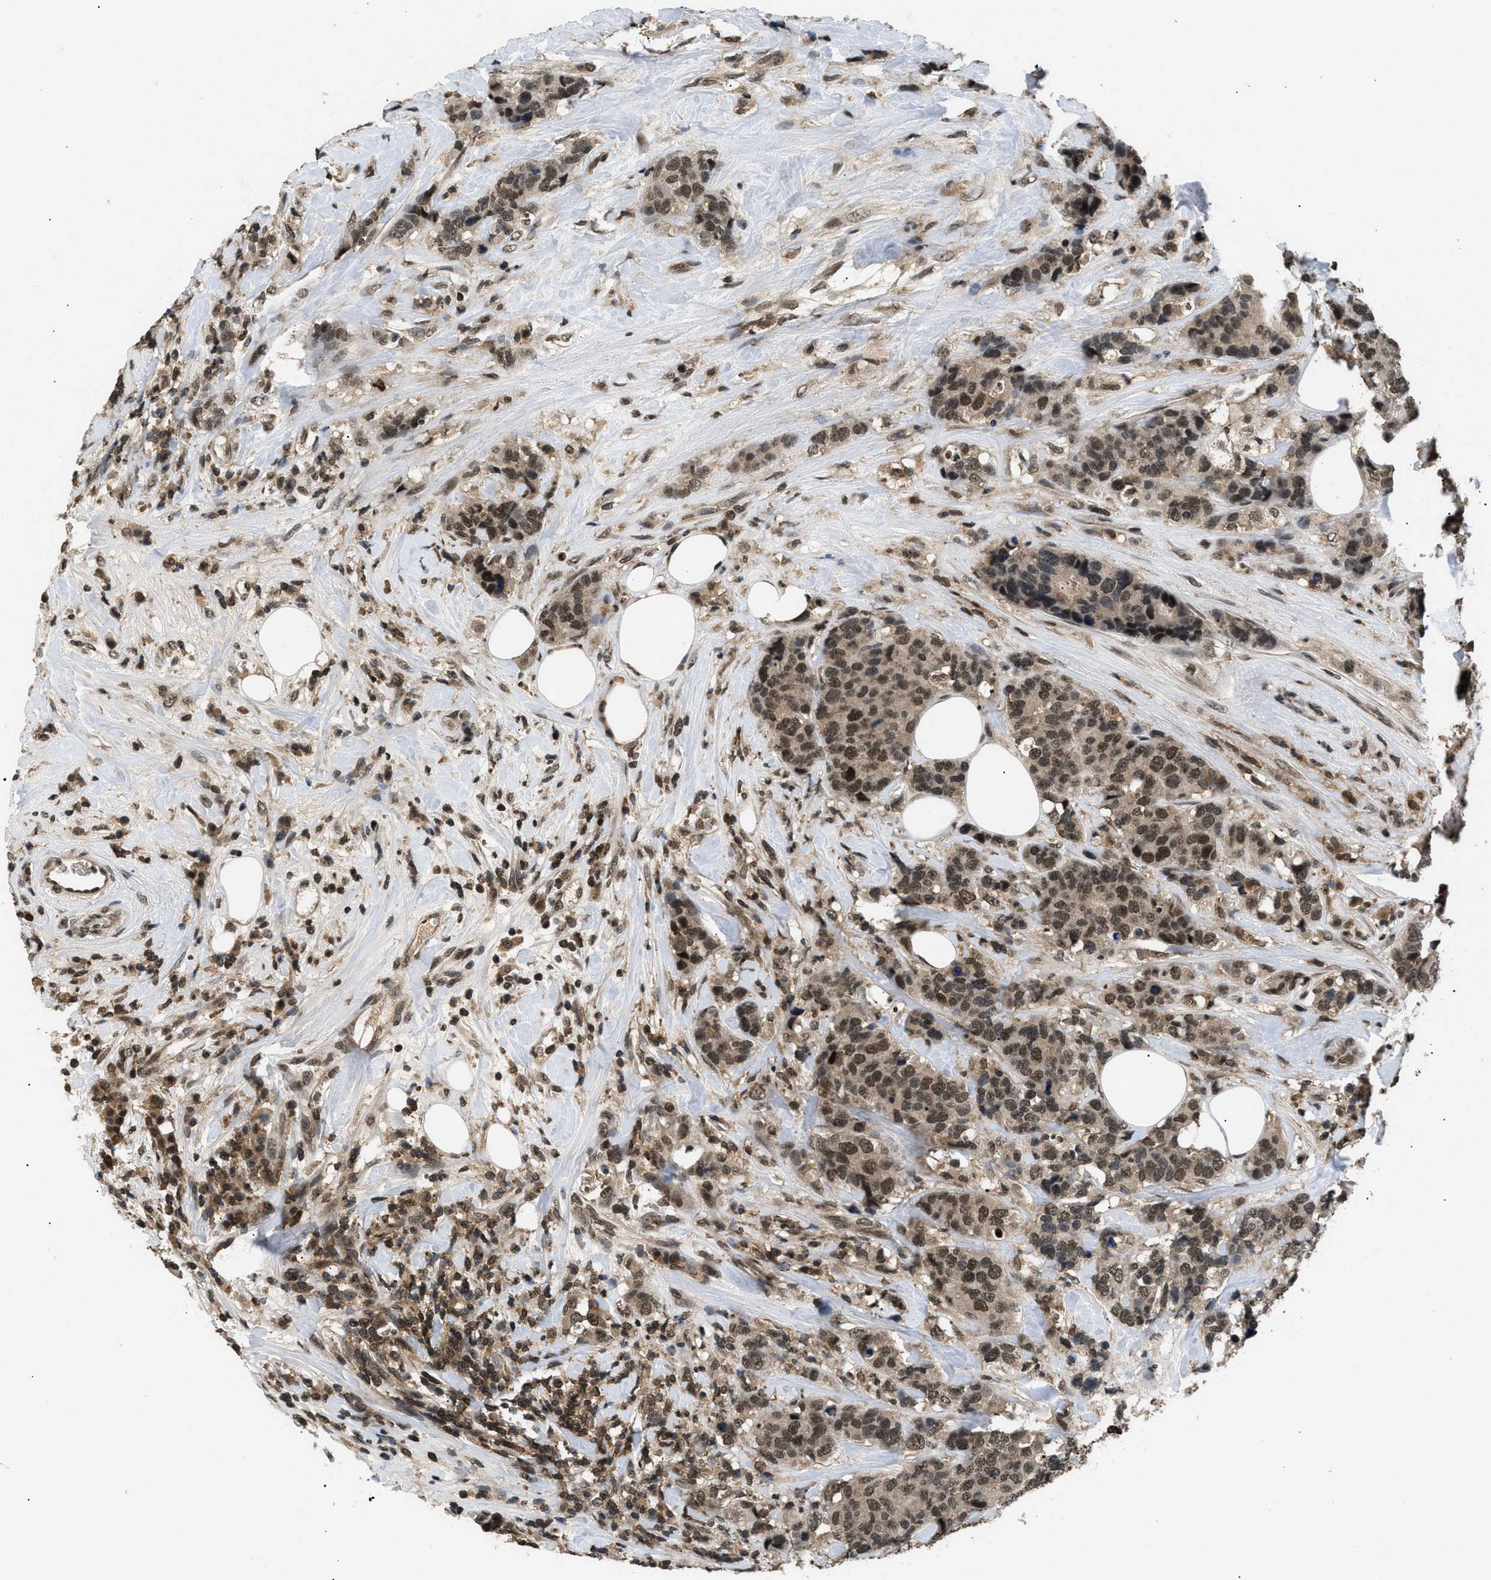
{"staining": {"intensity": "moderate", "quantity": ">75%", "location": "nuclear"}, "tissue": "breast cancer", "cell_type": "Tumor cells", "image_type": "cancer", "snomed": [{"axis": "morphology", "description": "Lobular carcinoma"}, {"axis": "topography", "description": "Breast"}], "caption": "A photomicrograph showing moderate nuclear staining in about >75% of tumor cells in breast cancer, as visualized by brown immunohistochemical staining.", "gene": "RBM5", "patient": {"sex": "female", "age": 59}}